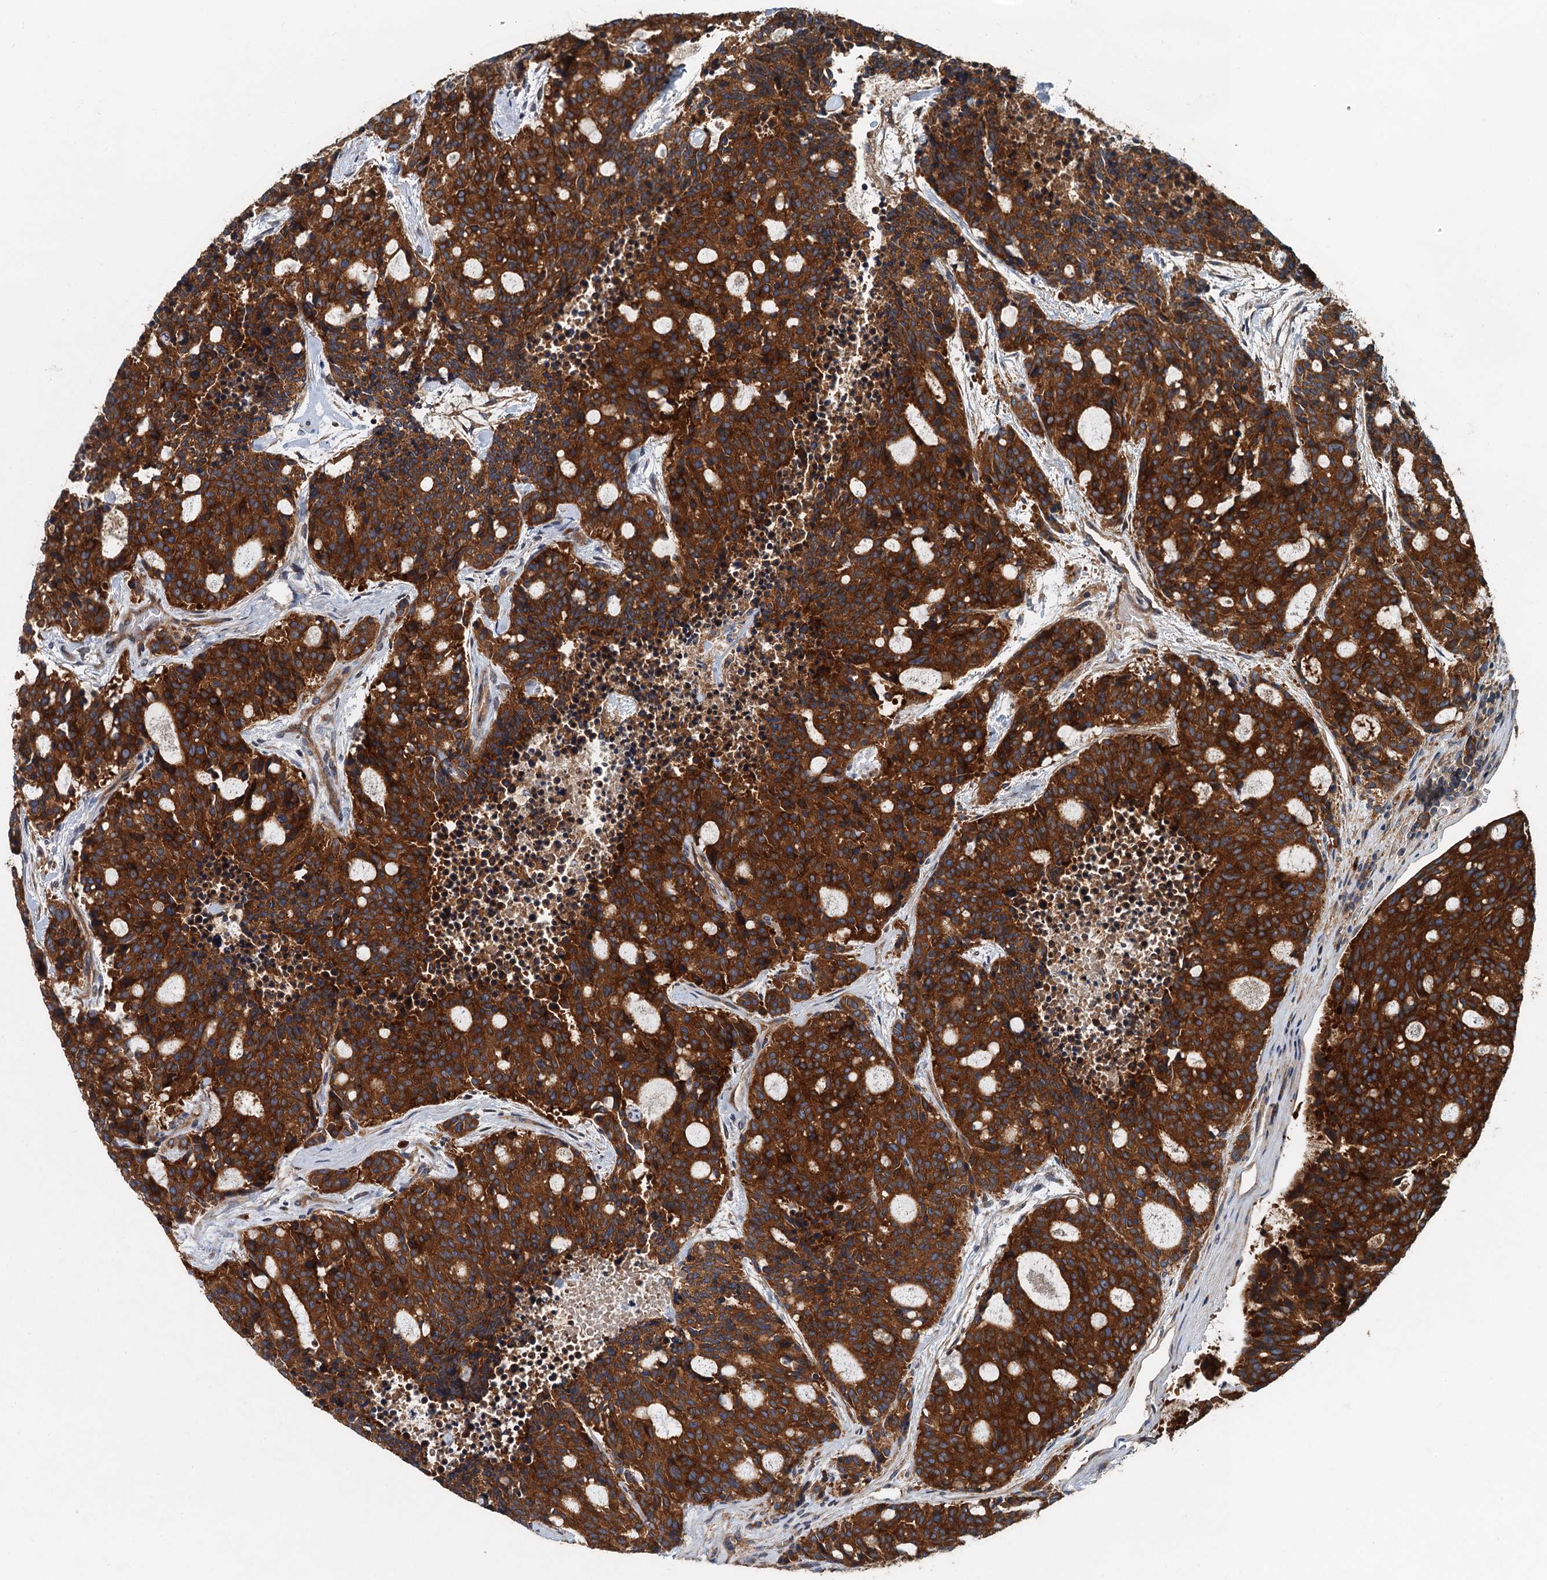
{"staining": {"intensity": "strong", "quantity": ">75%", "location": "cytoplasmic/membranous"}, "tissue": "carcinoid", "cell_type": "Tumor cells", "image_type": "cancer", "snomed": [{"axis": "morphology", "description": "Carcinoid, malignant, NOS"}, {"axis": "topography", "description": "Pancreas"}], "caption": "Protein expression analysis of carcinoid displays strong cytoplasmic/membranous staining in approximately >75% of tumor cells.", "gene": "COG3", "patient": {"sex": "female", "age": 54}}